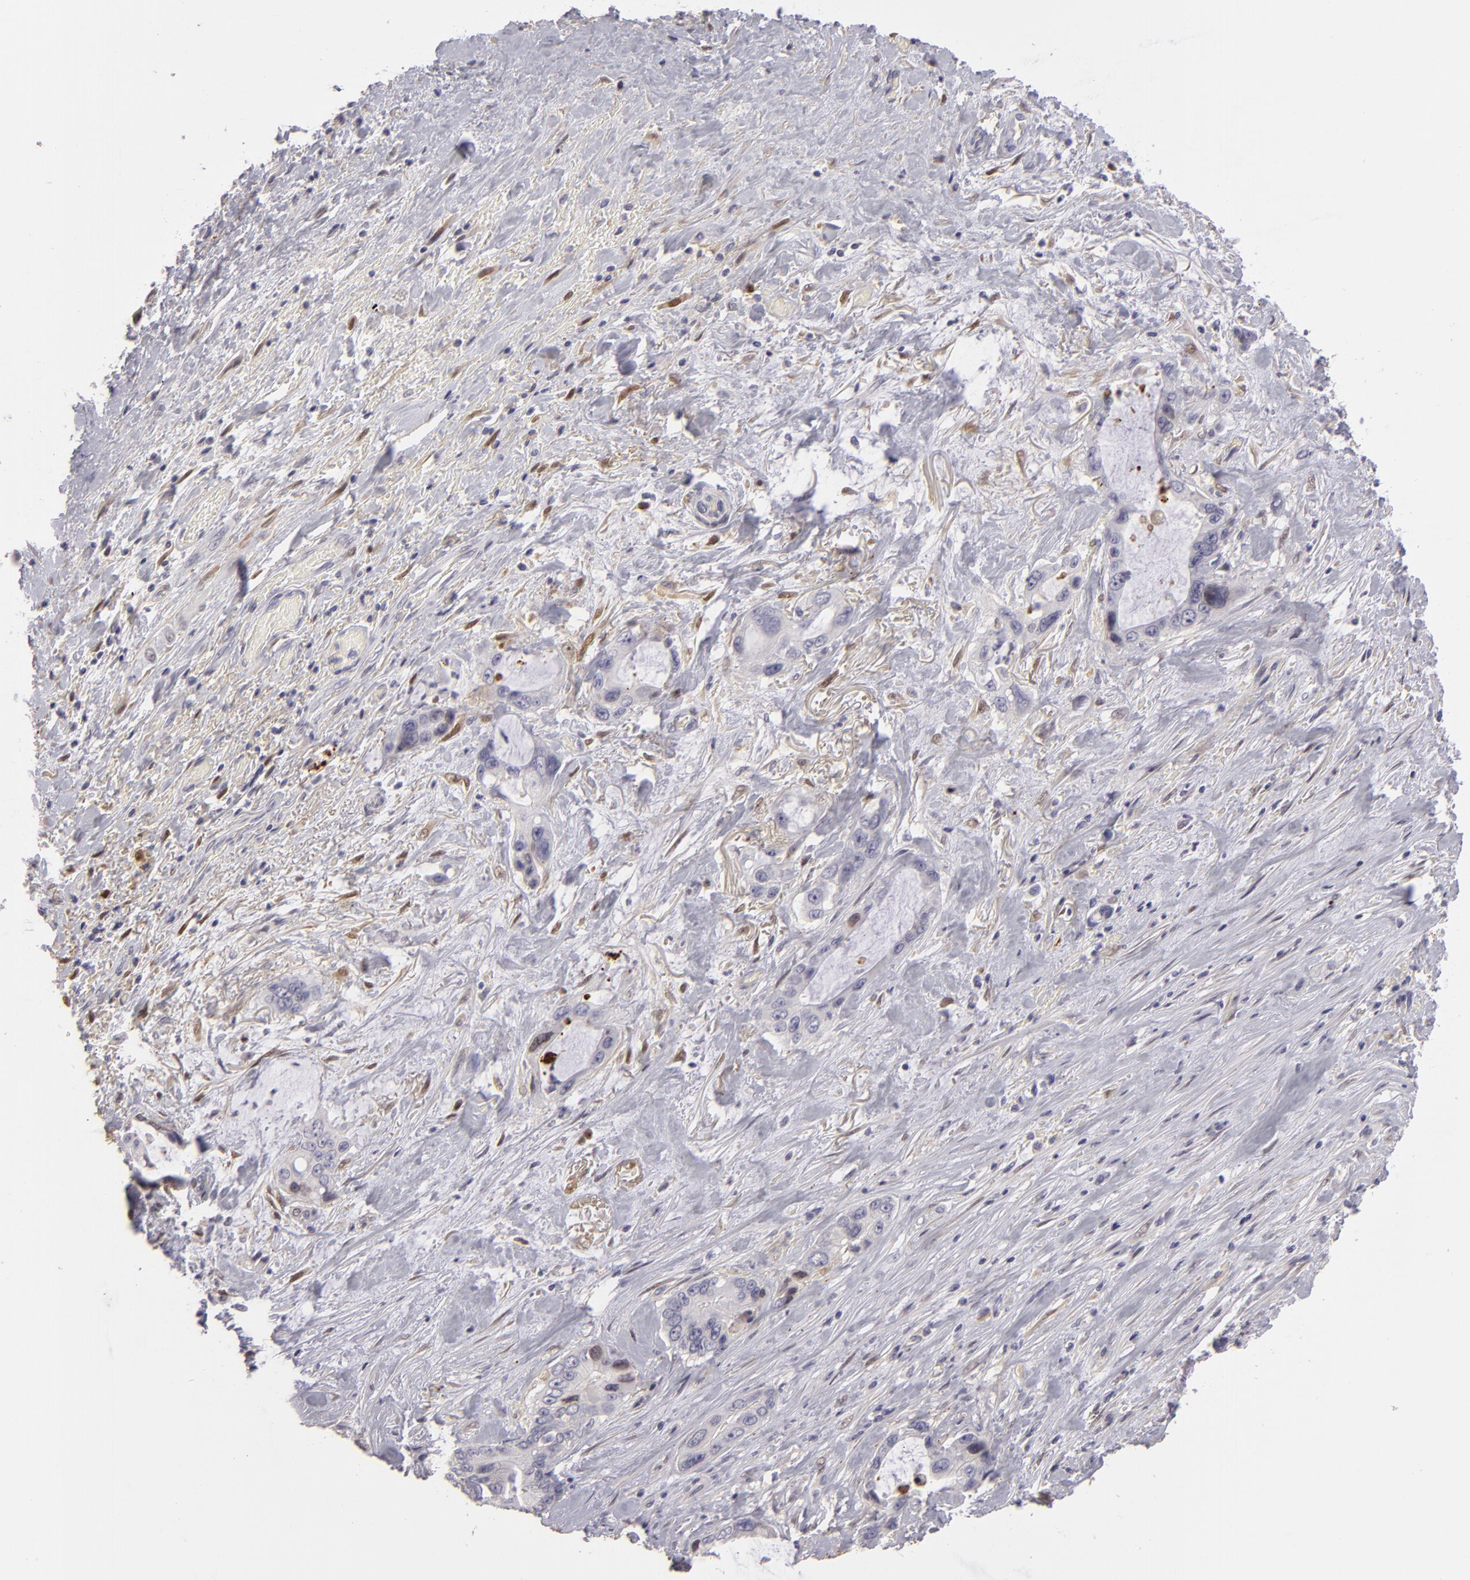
{"staining": {"intensity": "negative", "quantity": "none", "location": "none"}, "tissue": "pancreatic cancer", "cell_type": "Tumor cells", "image_type": "cancer", "snomed": [{"axis": "morphology", "description": "Adenocarcinoma, NOS"}, {"axis": "topography", "description": "Pancreas"}, {"axis": "topography", "description": "Stomach, upper"}], "caption": "A micrograph of pancreatic adenocarcinoma stained for a protein shows no brown staining in tumor cells.", "gene": "EFS", "patient": {"sex": "male", "age": 77}}